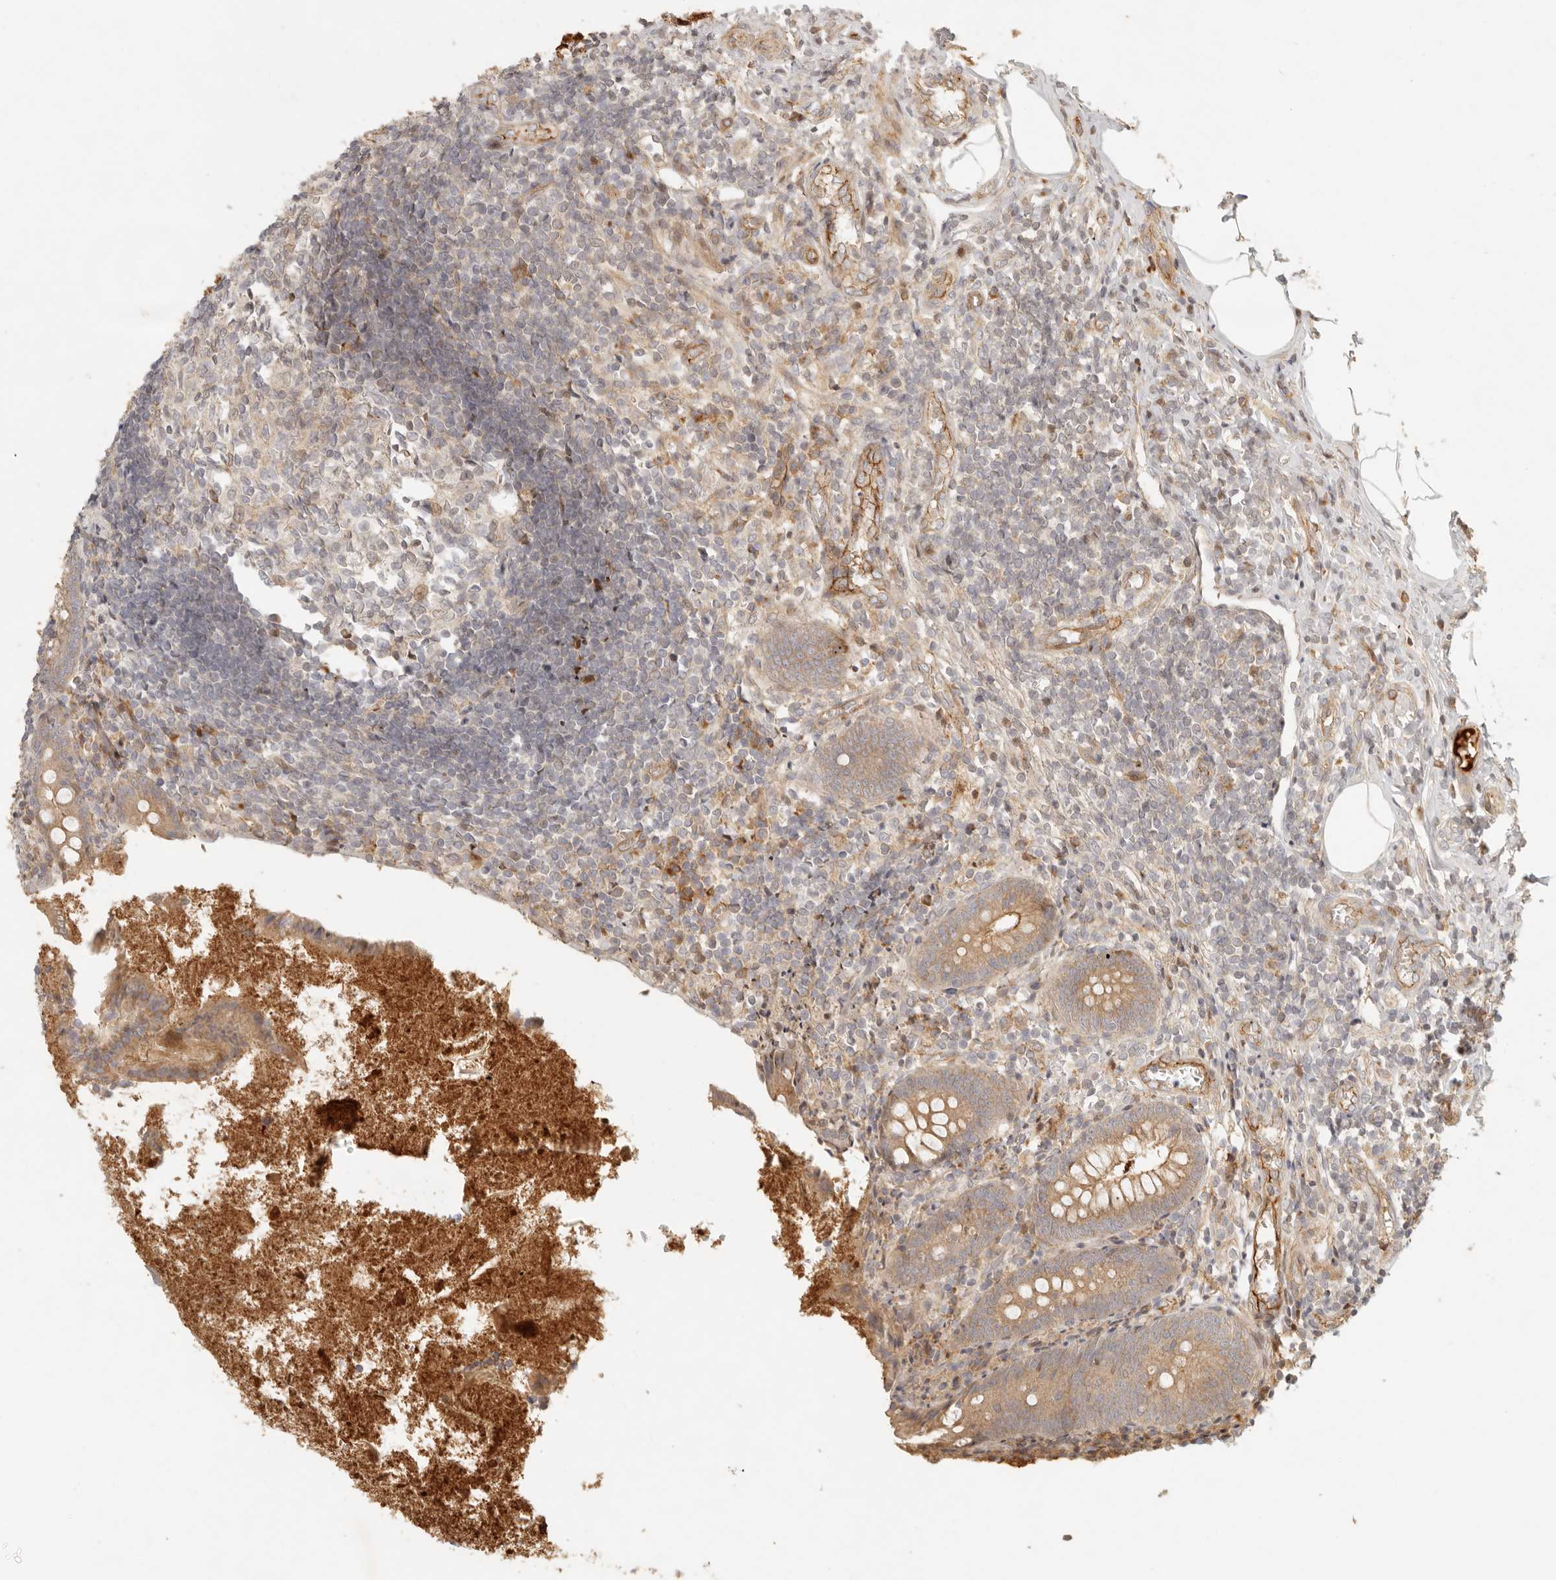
{"staining": {"intensity": "moderate", "quantity": ">75%", "location": "cytoplasmic/membranous"}, "tissue": "appendix", "cell_type": "Glandular cells", "image_type": "normal", "snomed": [{"axis": "morphology", "description": "Normal tissue, NOS"}, {"axis": "topography", "description": "Appendix"}], "caption": "Brown immunohistochemical staining in benign human appendix demonstrates moderate cytoplasmic/membranous expression in approximately >75% of glandular cells.", "gene": "KLHL38", "patient": {"sex": "female", "age": 17}}